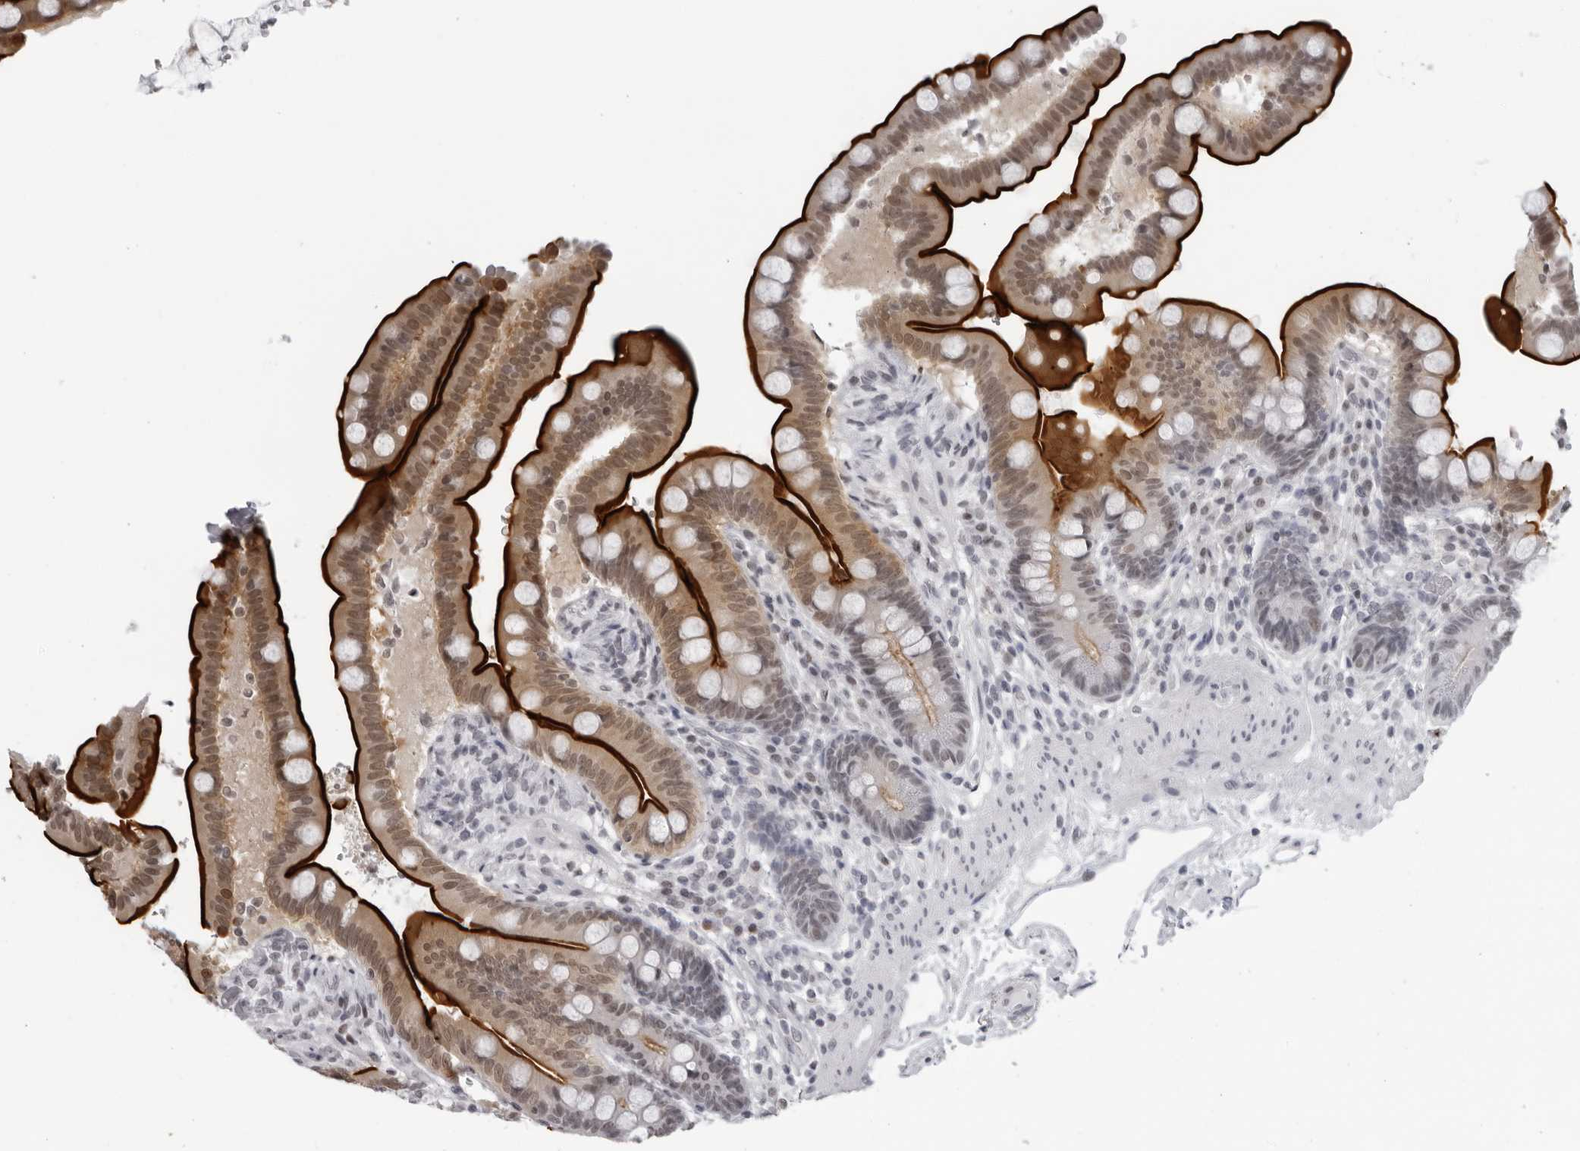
{"staining": {"intensity": "negative", "quantity": "none", "location": "none"}, "tissue": "colon", "cell_type": "Endothelial cells", "image_type": "normal", "snomed": [{"axis": "morphology", "description": "Normal tissue, NOS"}, {"axis": "topography", "description": "Smooth muscle"}, {"axis": "topography", "description": "Colon"}], "caption": "A high-resolution photomicrograph shows immunohistochemistry (IHC) staining of benign colon, which exhibits no significant staining in endothelial cells.", "gene": "ESPN", "patient": {"sex": "male", "age": 73}}